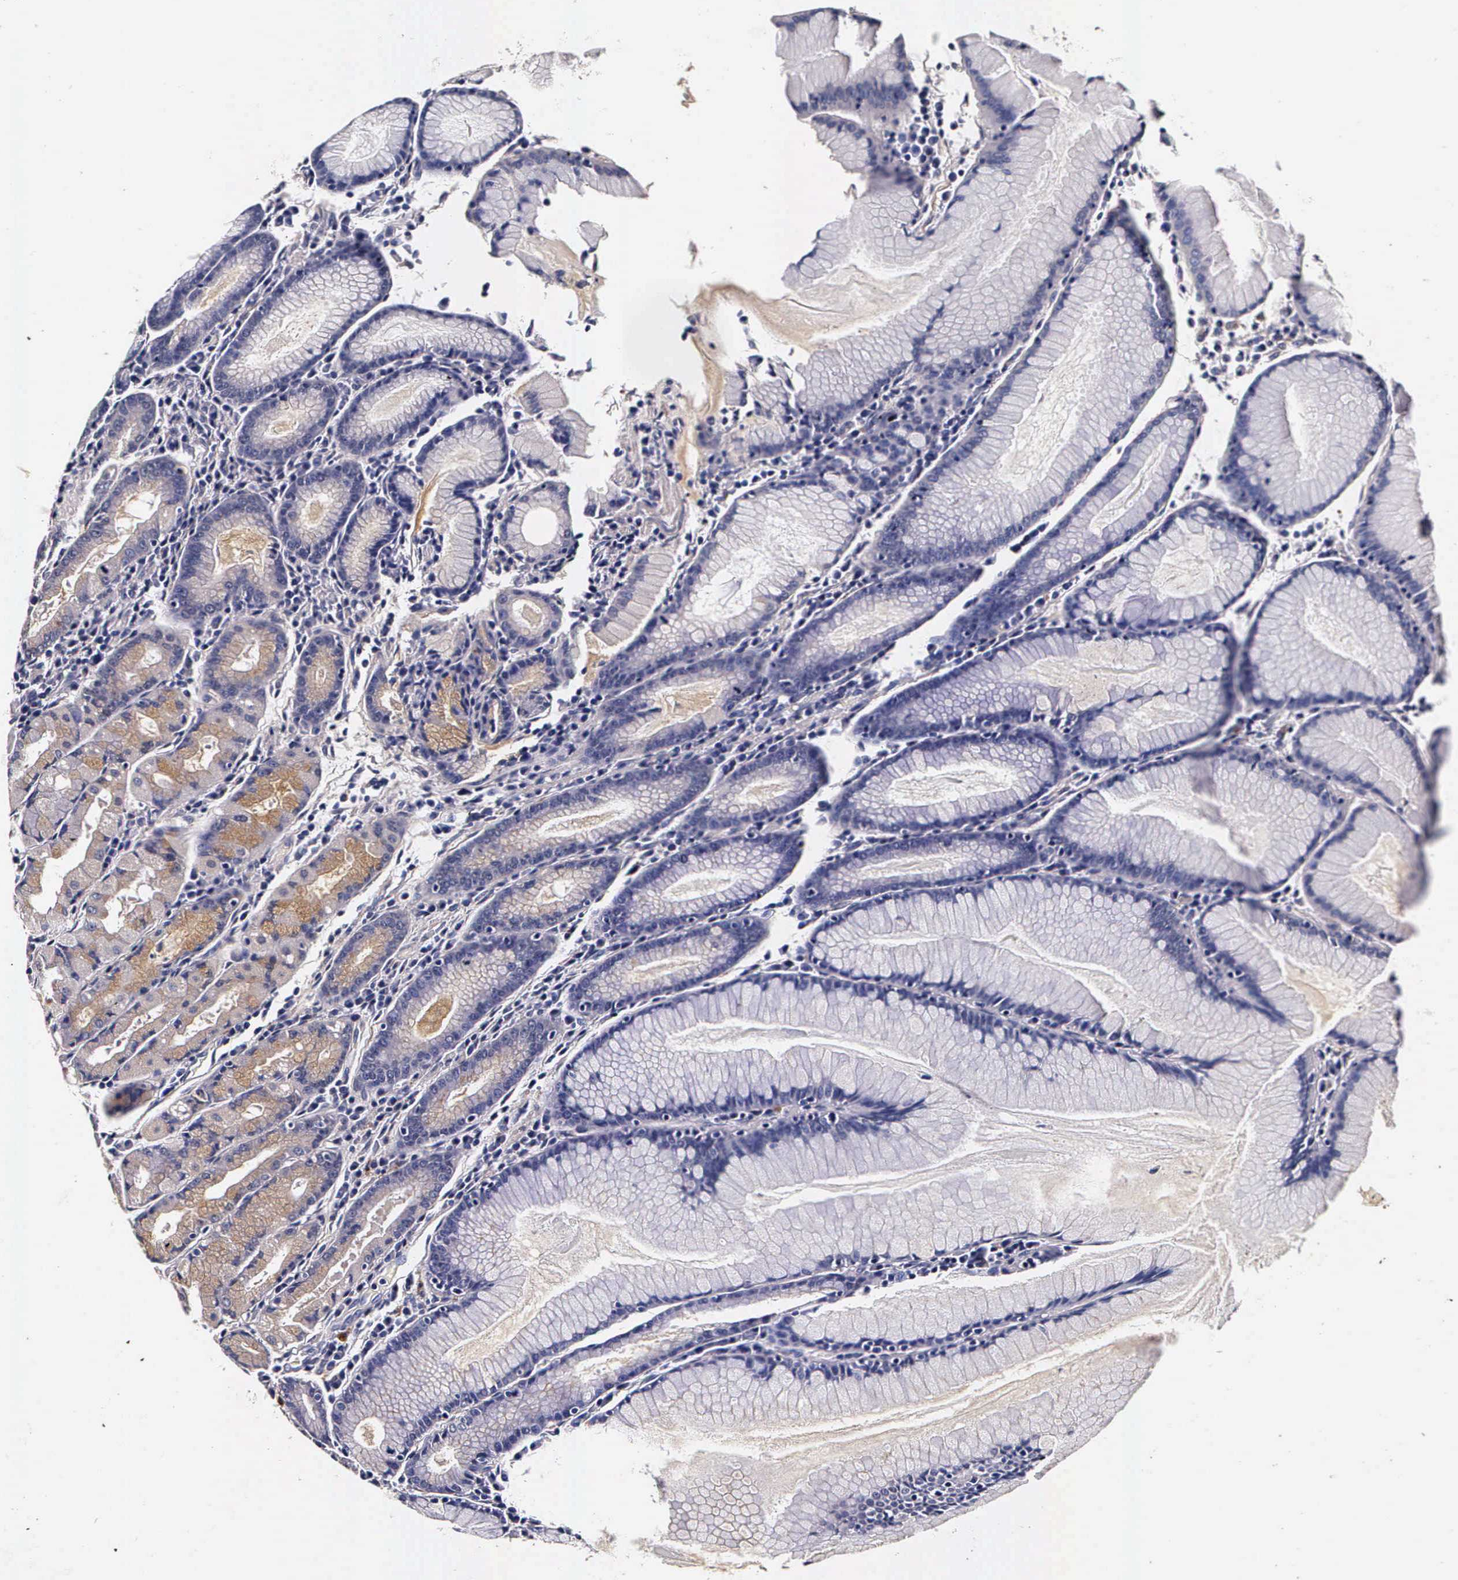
{"staining": {"intensity": "weak", "quantity": "<25%", "location": "cytoplasmic/membranous"}, "tissue": "stomach", "cell_type": "Glandular cells", "image_type": "normal", "snomed": [{"axis": "morphology", "description": "Normal tissue, NOS"}, {"axis": "topography", "description": "Stomach, lower"}], "caption": "This is an immunohistochemistry image of benign stomach. There is no positivity in glandular cells.", "gene": "CTSB", "patient": {"sex": "female", "age": 43}}